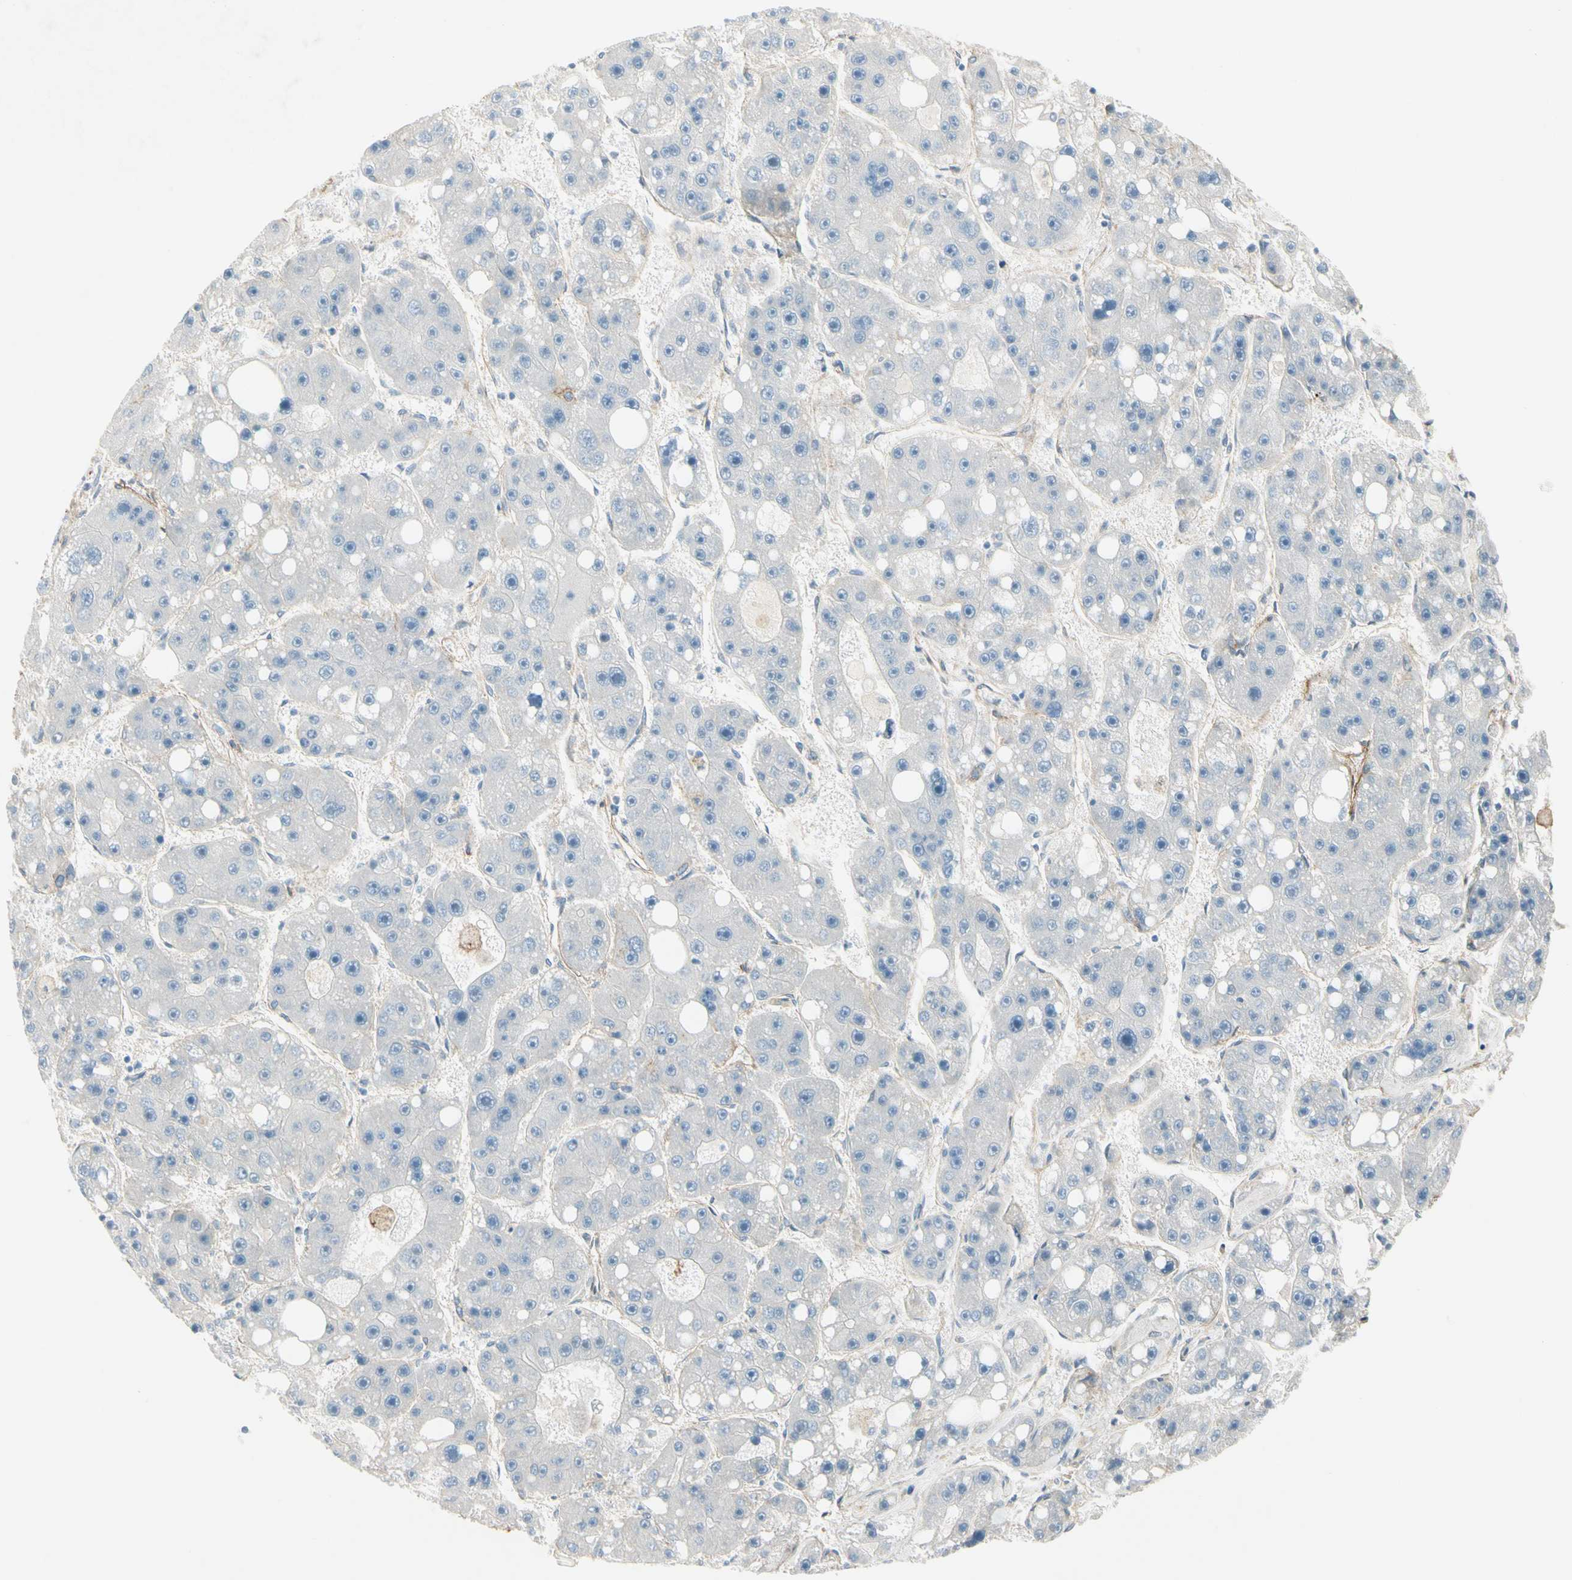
{"staining": {"intensity": "negative", "quantity": "none", "location": "none"}, "tissue": "liver cancer", "cell_type": "Tumor cells", "image_type": "cancer", "snomed": [{"axis": "morphology", "description": "Carcinoma, Hepatocellular, NOS"}, {"axis": "topography", "description": "Liver"}], "caption": "This is an immunohistochemistry (IHC) image of human liver hepatocellular carcinoma. There is no expression in tumor cells.", "gene": "ITGA3", "patient": {"sex": "female", "age": 61}}